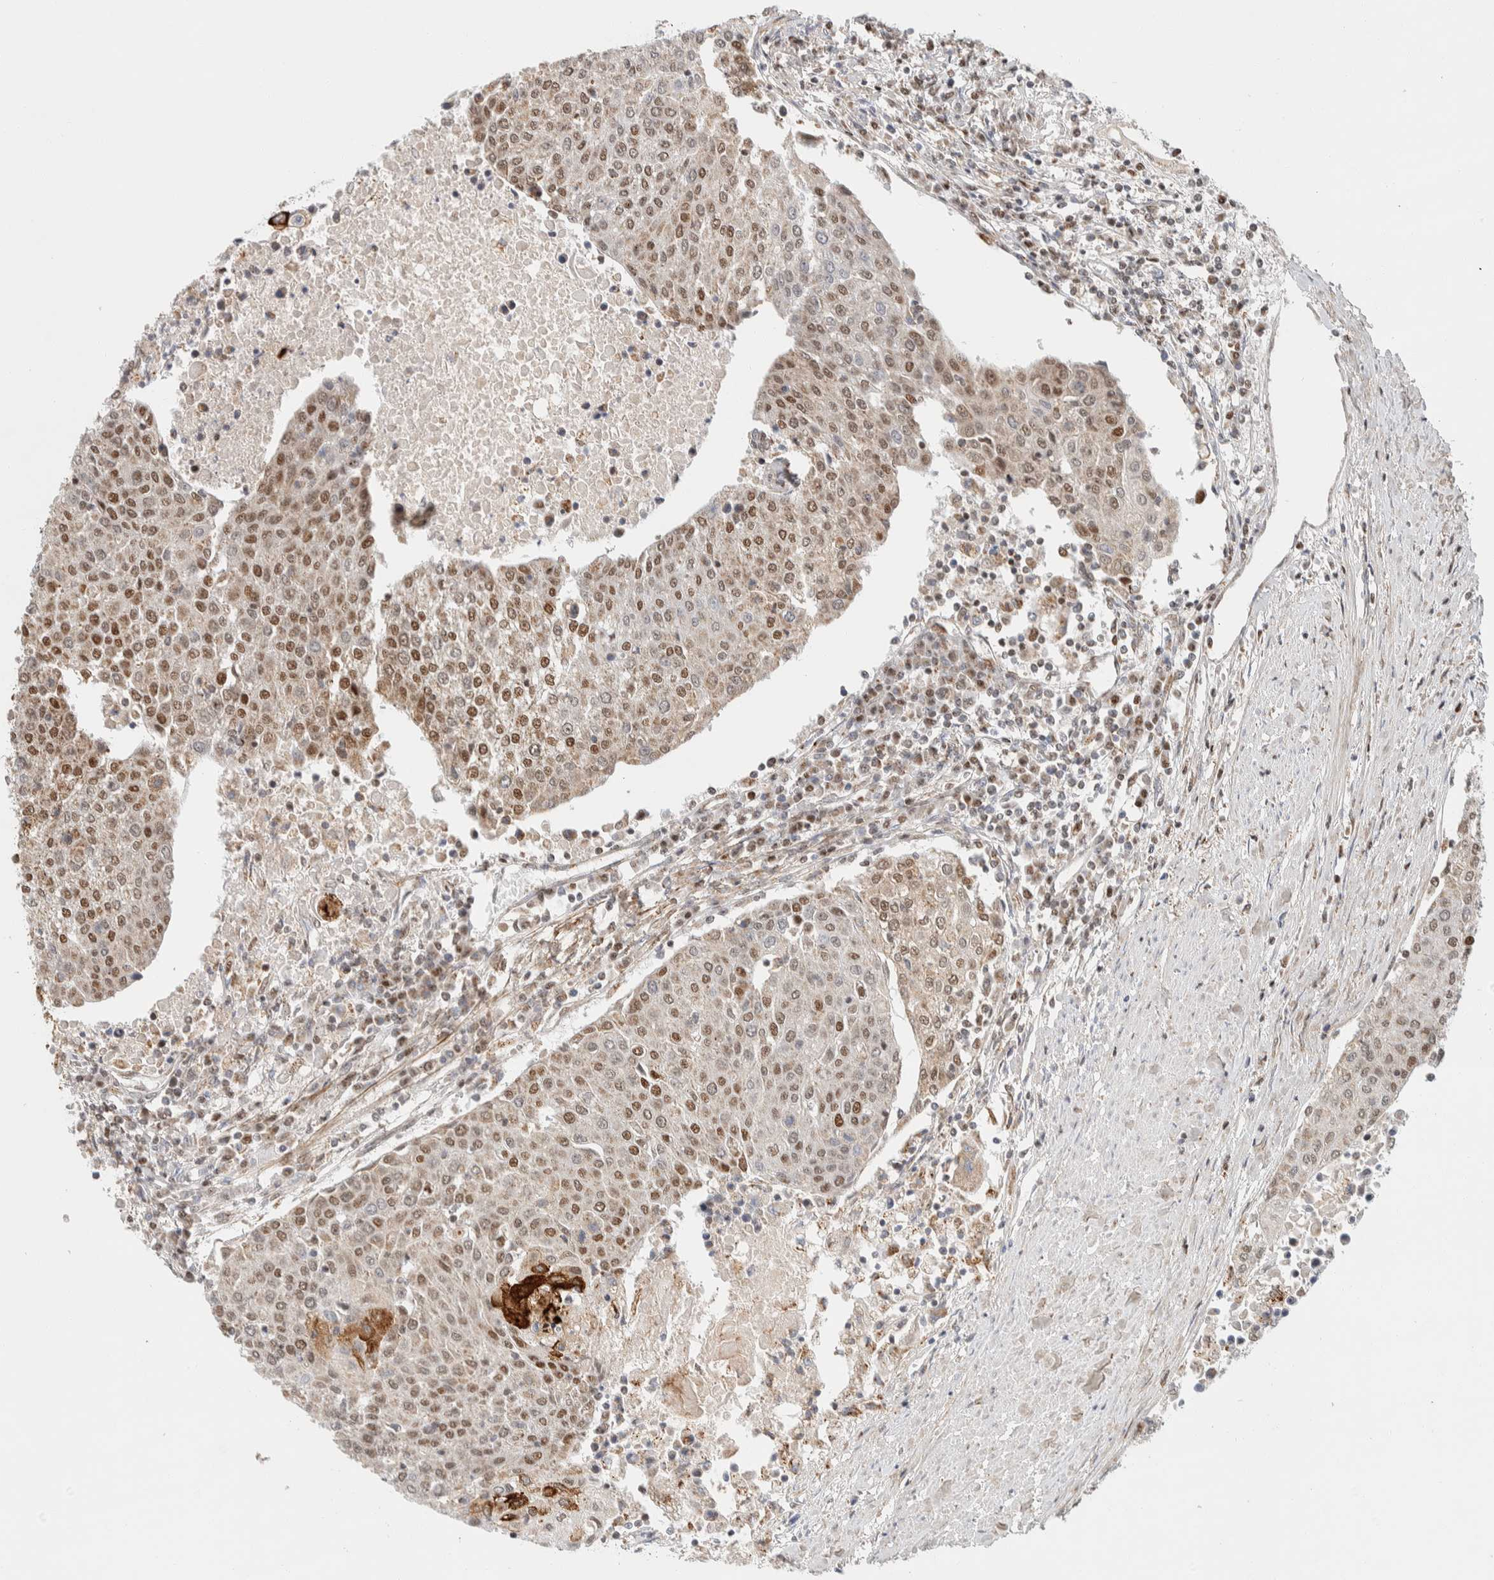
{"staining": {"intensity": "moderate", "quantity": ">75%", "location": "nuclear"}, "tissue": "urothelial cancer", "cell_type": "Tumor cells", "image_type": "cancer", "snomed": [{"axis": "morphology", "description": "Urothelial carcinoma, High grade"}, {"axis": "topography", "description": "Urinary bladder"}], "caption": "Urothelial cancer stained with a brown dye displays moderate nuclear positive staining in approximately >75% of tumor cells.", "gene": "TSPAN32", "patient": {"sex": "female", "age": 85}}